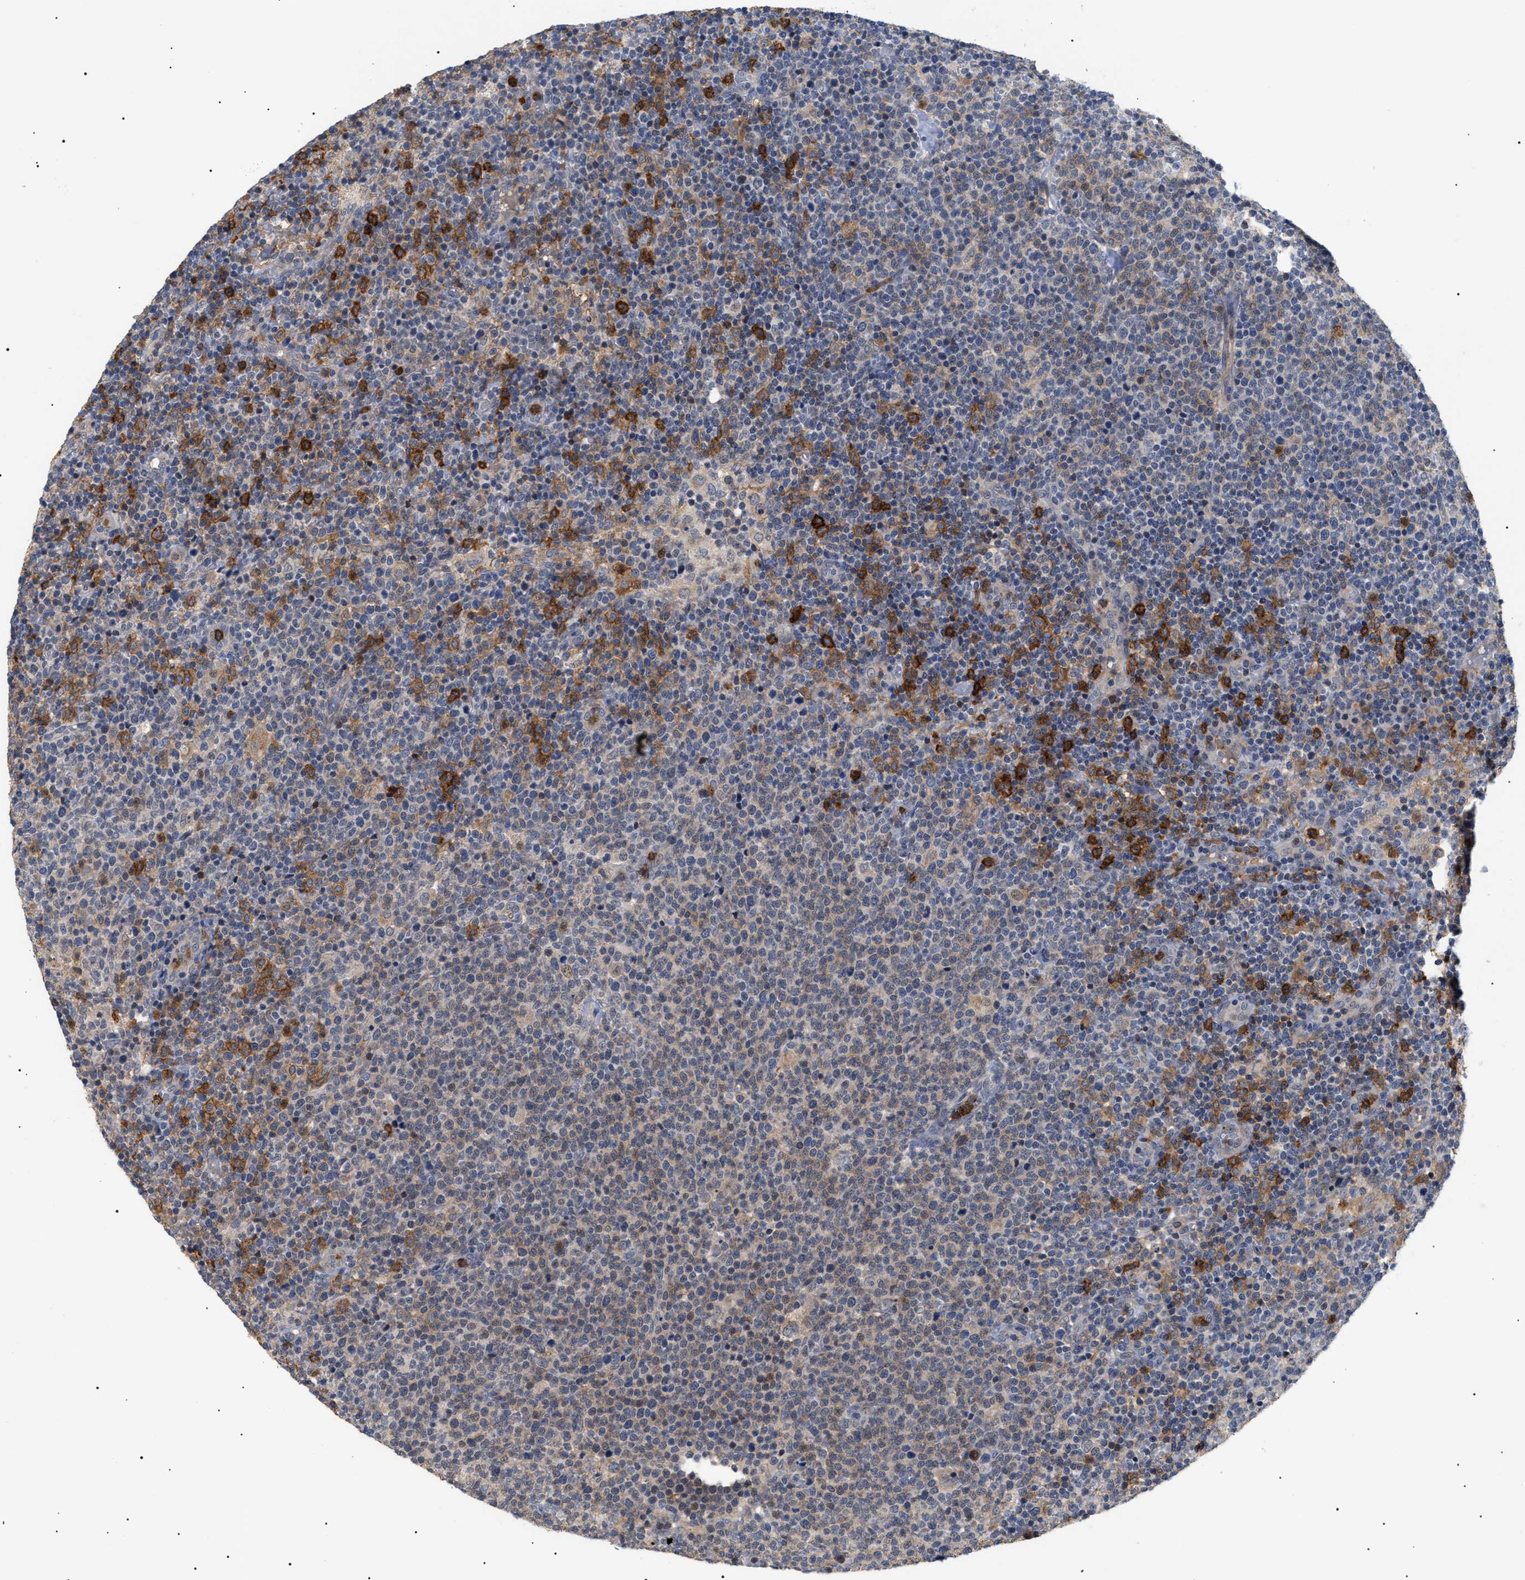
{"staining": {"intensity": "weak", "quantity": "25%-75%", "location": "cytoplasmic/membranous"}, "tissue": "lymphoma", "cell_type": "Tumor cells", "image_type": "cancer", "snomed": [{"axis": "morphology", "description": "Malignant lymphoma, non-Hodgkin's type, High grade"}, {"axis": "topography", "description": "Lymph node"}], "caption": "IHC of malignant lymphoma, non-Hodgkin's type (high-grade) exhibits low levels of weak cytoplasmic/membranous expression in about 25%-75% of tumor cells.", "gene": "CD300A", "patient": {"sex": "male", "age": 61}}